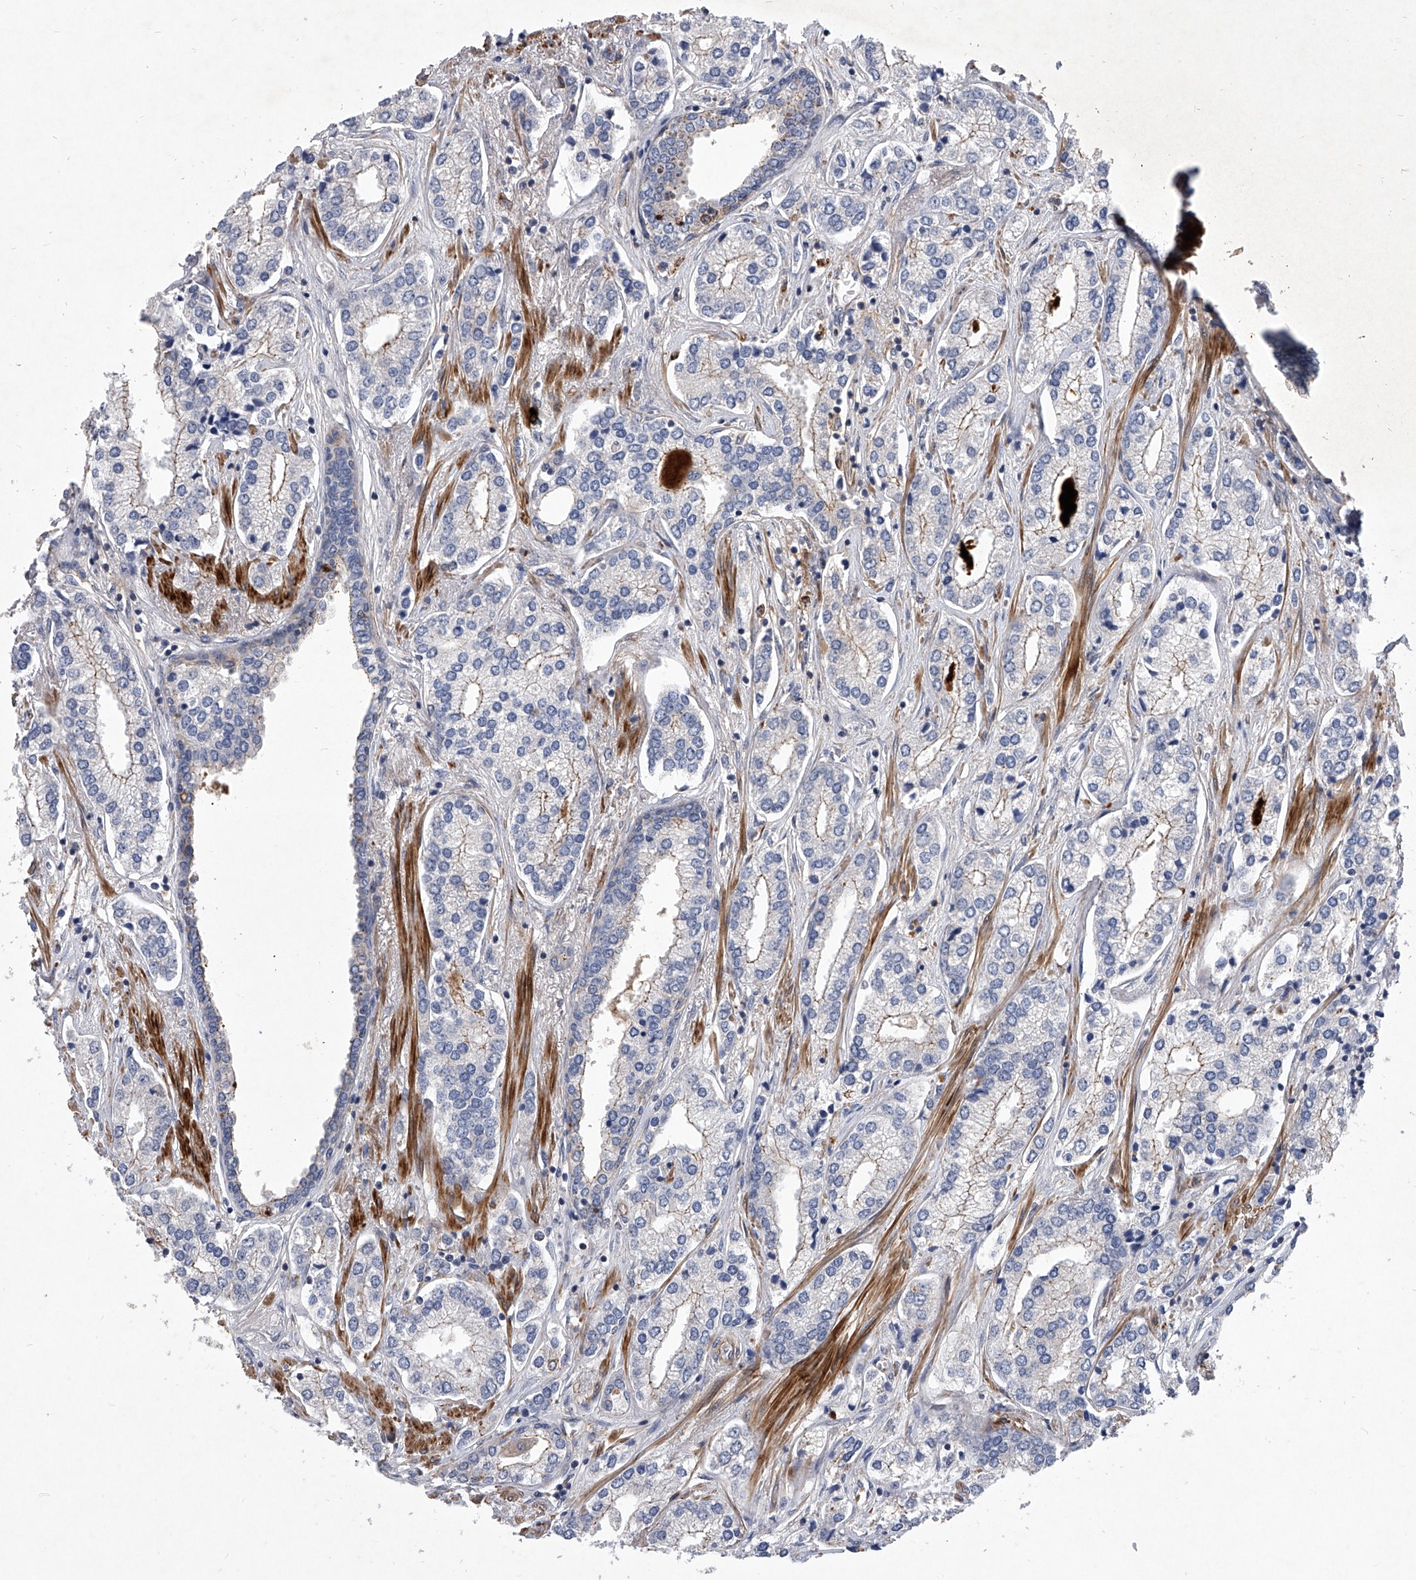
{"staining": {"intensity": "weak", "quantity": "<25%", "location": "cytoplasmic/membranous"}, "tissue": "prostate cancer", "cell_type": "Tumor cells", "image_type": "cancer", "snomed": [{"axis": "morphology", "description": "Adenocarcinoma, High grade"}, {"axis": "topography", "description": "Prostate"}], "caption": "A micrograph of prostate cancer (high-grade adenocarcinoma) stained for a protein displays no brown staining in tumor cells. (Immunohistochemistry (ihc), brightfield microscopy, high magnification).", "gene": "MINDY4", "patient": {"sex": "male", "age": 66}}